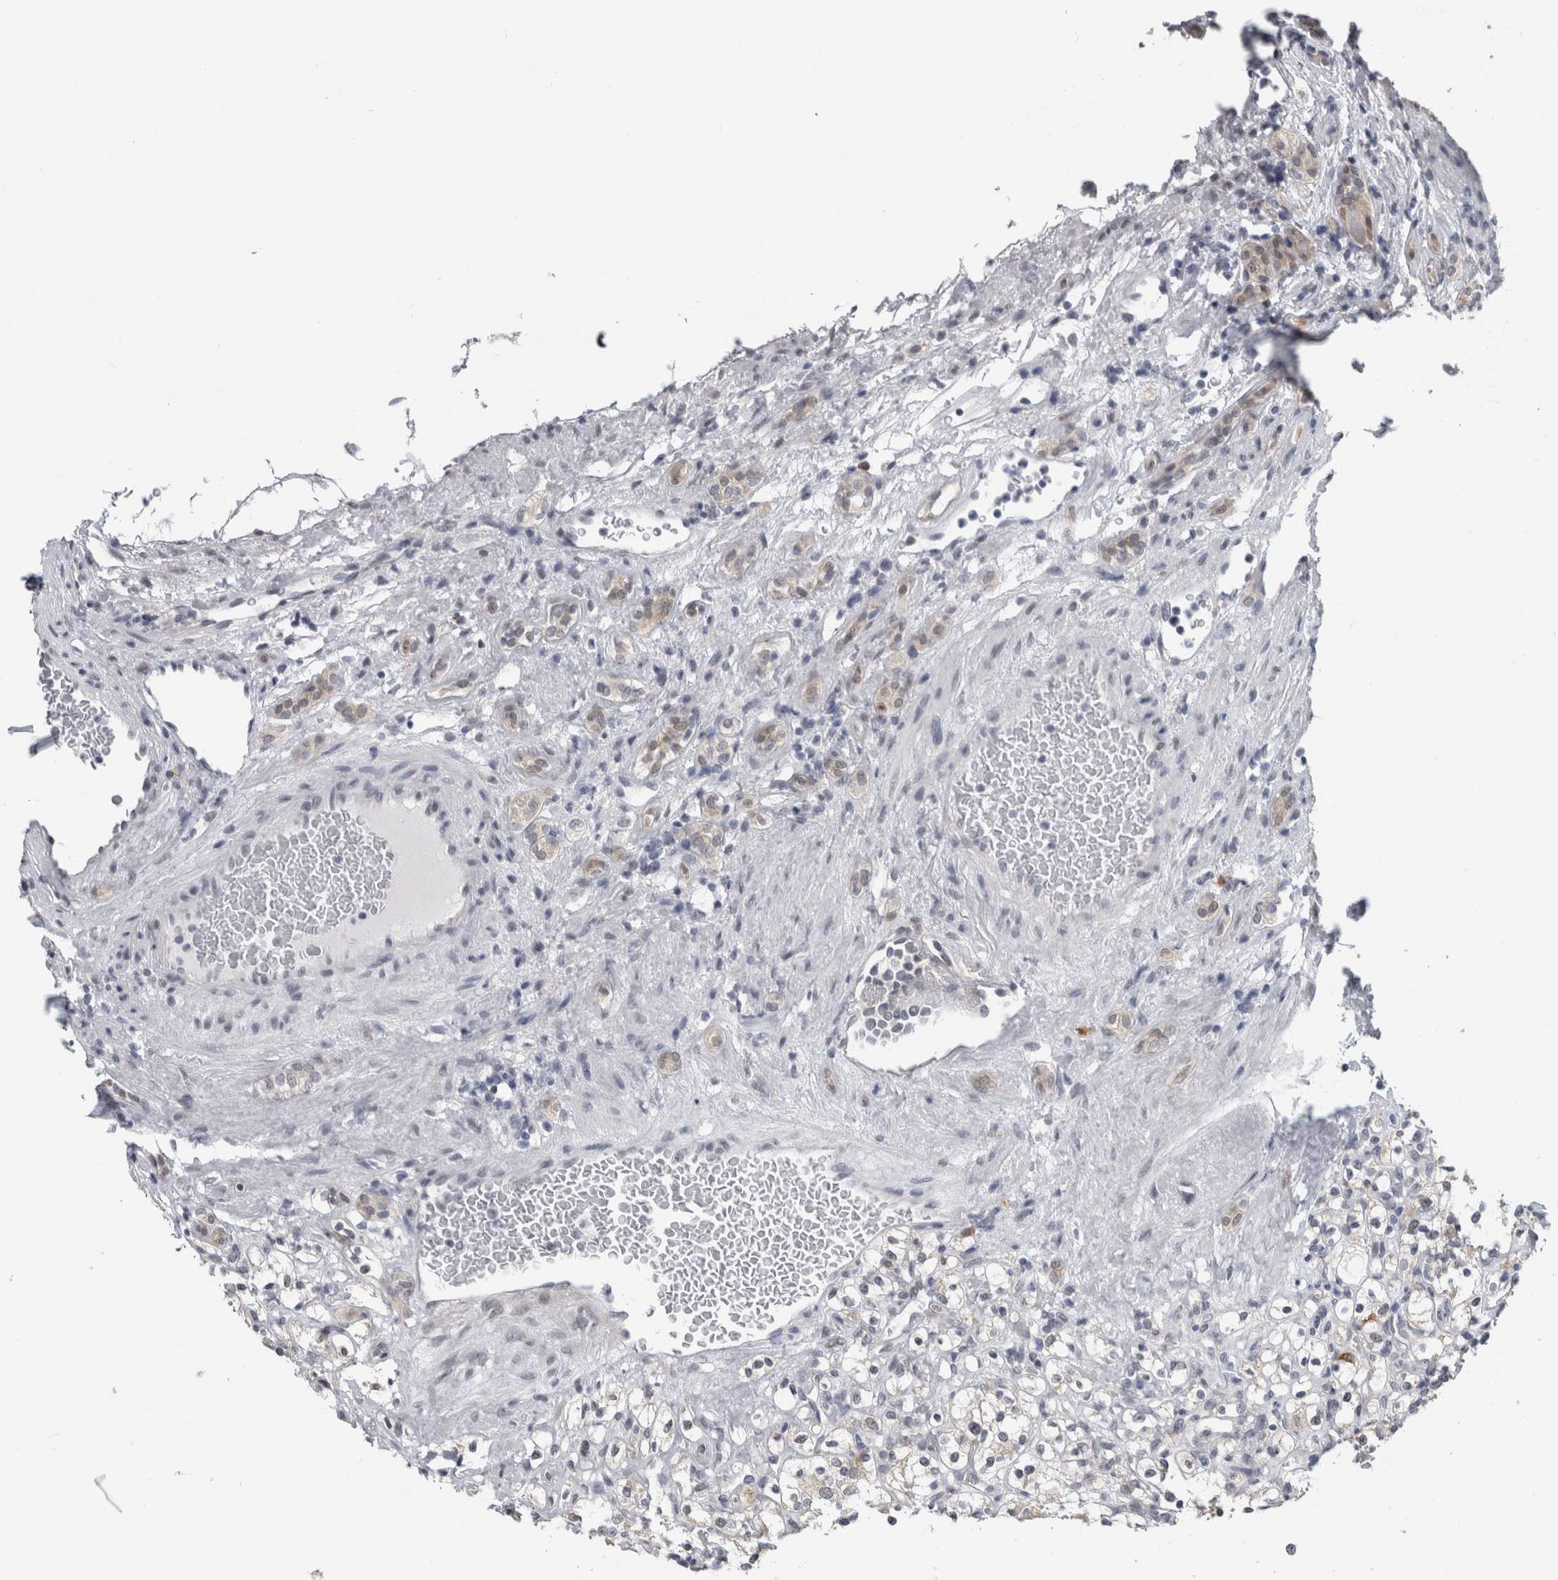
{"staining": {"intensity": "negative", "quantity": "none", "location": "none"}, "tissue": "renal cancer", "cell_type": "Tumor cells", "image_type": "cancer", "snomed": [{"axis": "morphology", "description": "Normal tissue, NOS"}, {"axis": "morphology", "description": "Adenocarcinoma, NOS"}, {"axis": "topography", "description": "Kidney"}], "caption": "Immunohistochemistry micrograph of neoplastic tissue: human adenocarcinoma (renal) stained with DAB demonstrates no significant protein staining in tumor cells.", "gene": "TMEM242", "patient": {"sex": "female", "age": 72}}